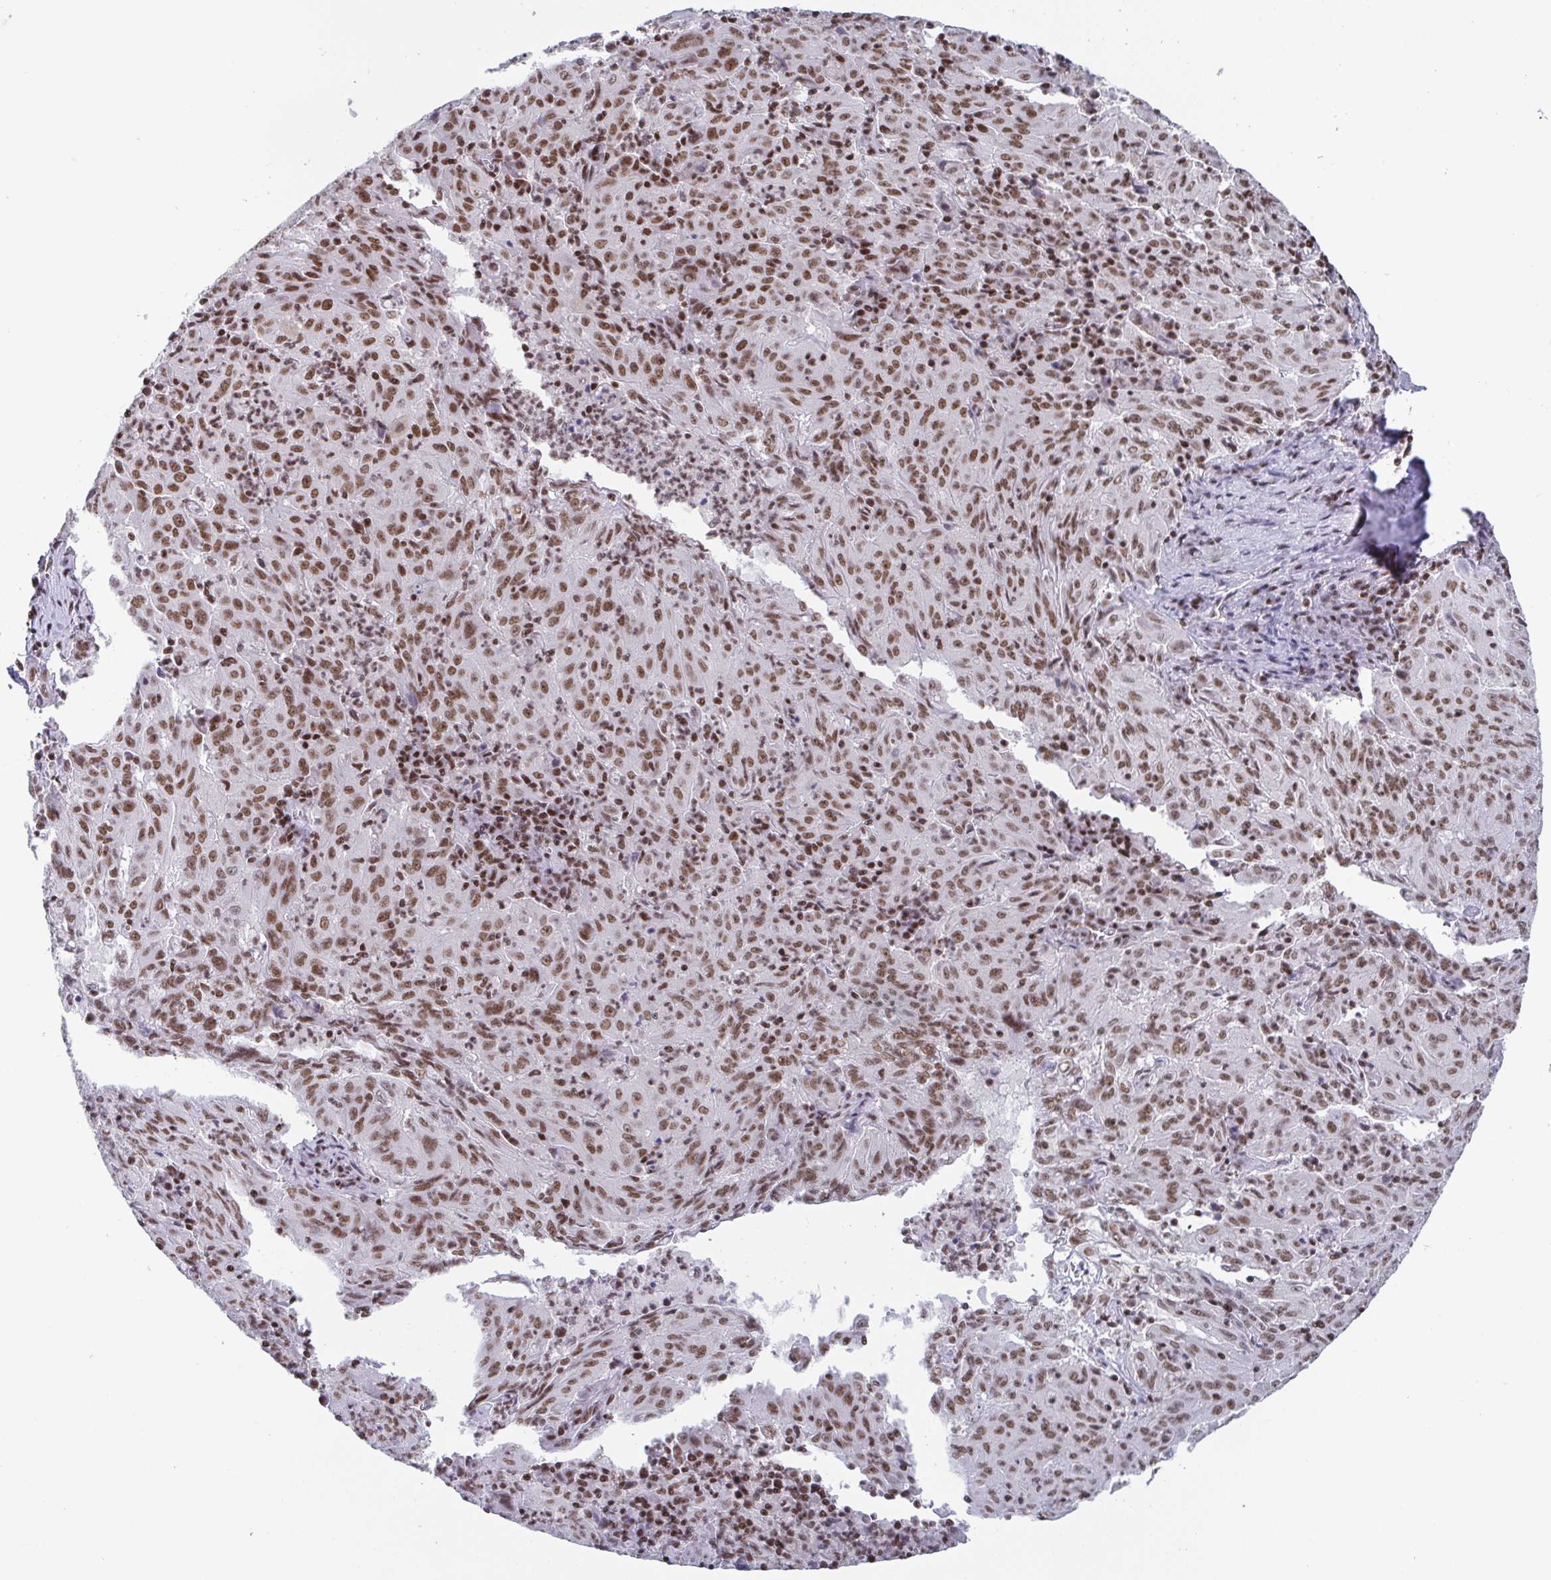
{"staining": {"intensity": "weak", "quantity": ">75%", "location": "nuclear"}, "tissue": "pancreatic cancer", "cell_type": "Tumor cells", "image_type": "cancer", "snomed": [{"axis": "morphology", "description": "Adenocarcinoma, NOS"}, {"axis": "topography", "description": "Pancreas"}], "caption": "Pancreatic cancer (adenocarcinoma) stained with a protein marker shows weak staining in tumor cells.", "gene": "CTCF", "patient": {"sex": "male", "age": 63}}